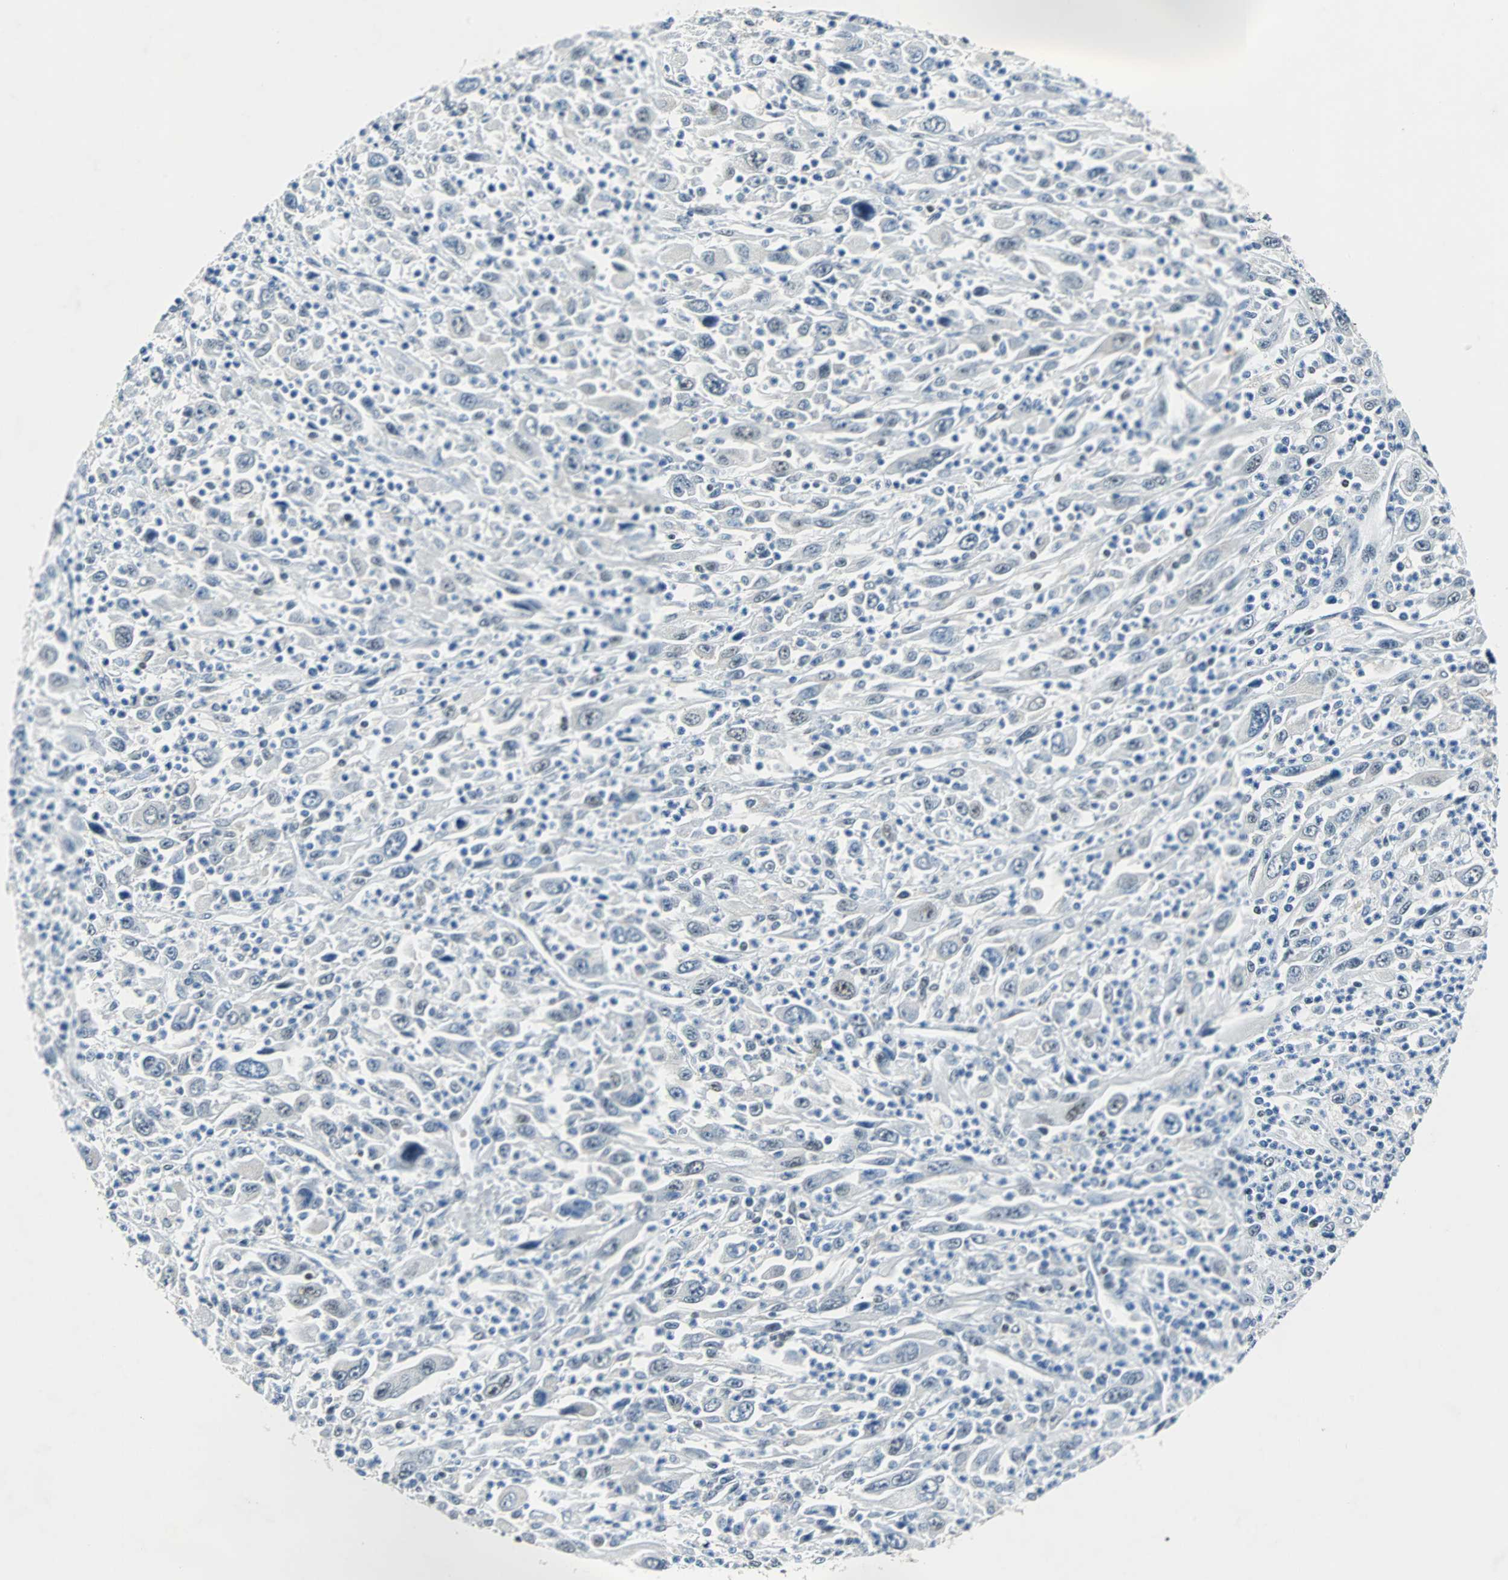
{"staining": {"intensity": "weak", "quantity": "<25%", "location": "nuclear"}, "tissue": "melanoma", "cell_type": "Tumor cells", "image_type": "cancer", "snomed": [{"axis": "morphology", "description": "Malignant melanoma, Metastatic site"}, {"axis": "topography", "description": "Skin"}], "caption": "DAB (3,3'-diaminobenzidine) immunohistochemical staining of melanoma demonstrates no significant expression in tumor cells.", "gene": "USP28", "patient": {"sex": "female", "age": 56}}